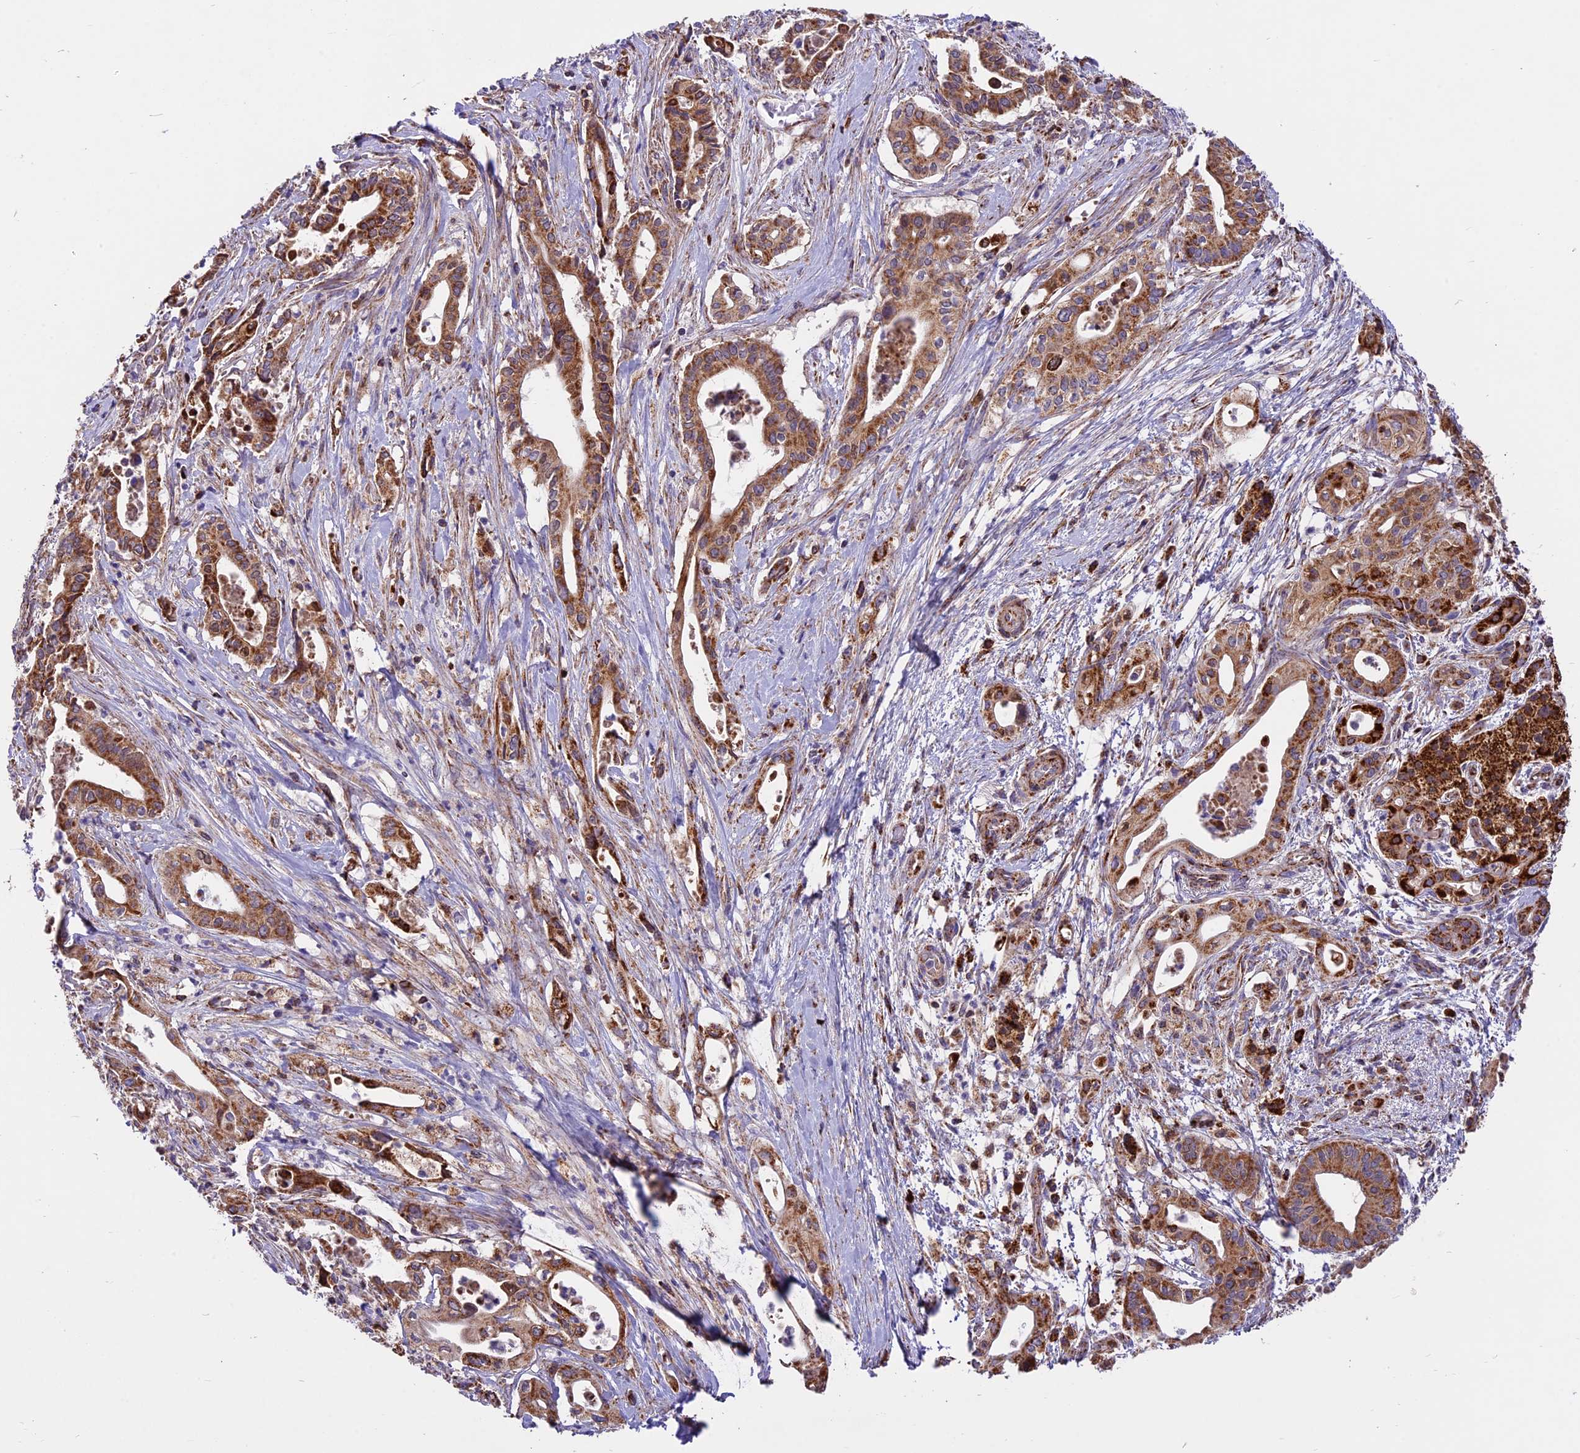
{"staining": {"intensity": "moderate", "quantity": ">75%", "location": "cytoplasmic/membranous"}, "tissue": "pancreatic cancer", "cell_type": "Tumor cells", "image_type": "cancer", "snomed": [{"axis": "morphology", "description": "Adenocarcinoma, NOS"}, {"axis": "topography", "description": "Pancreas"}], "caption": "IHC of pancreatic cancer (adenocarcinoma) displays medium levels of moderate cytoplasmic/membranous staining in approximately >75% of tumor cells.", "gene": "COX17", "patient": {"sex": "female", "age": 77}}